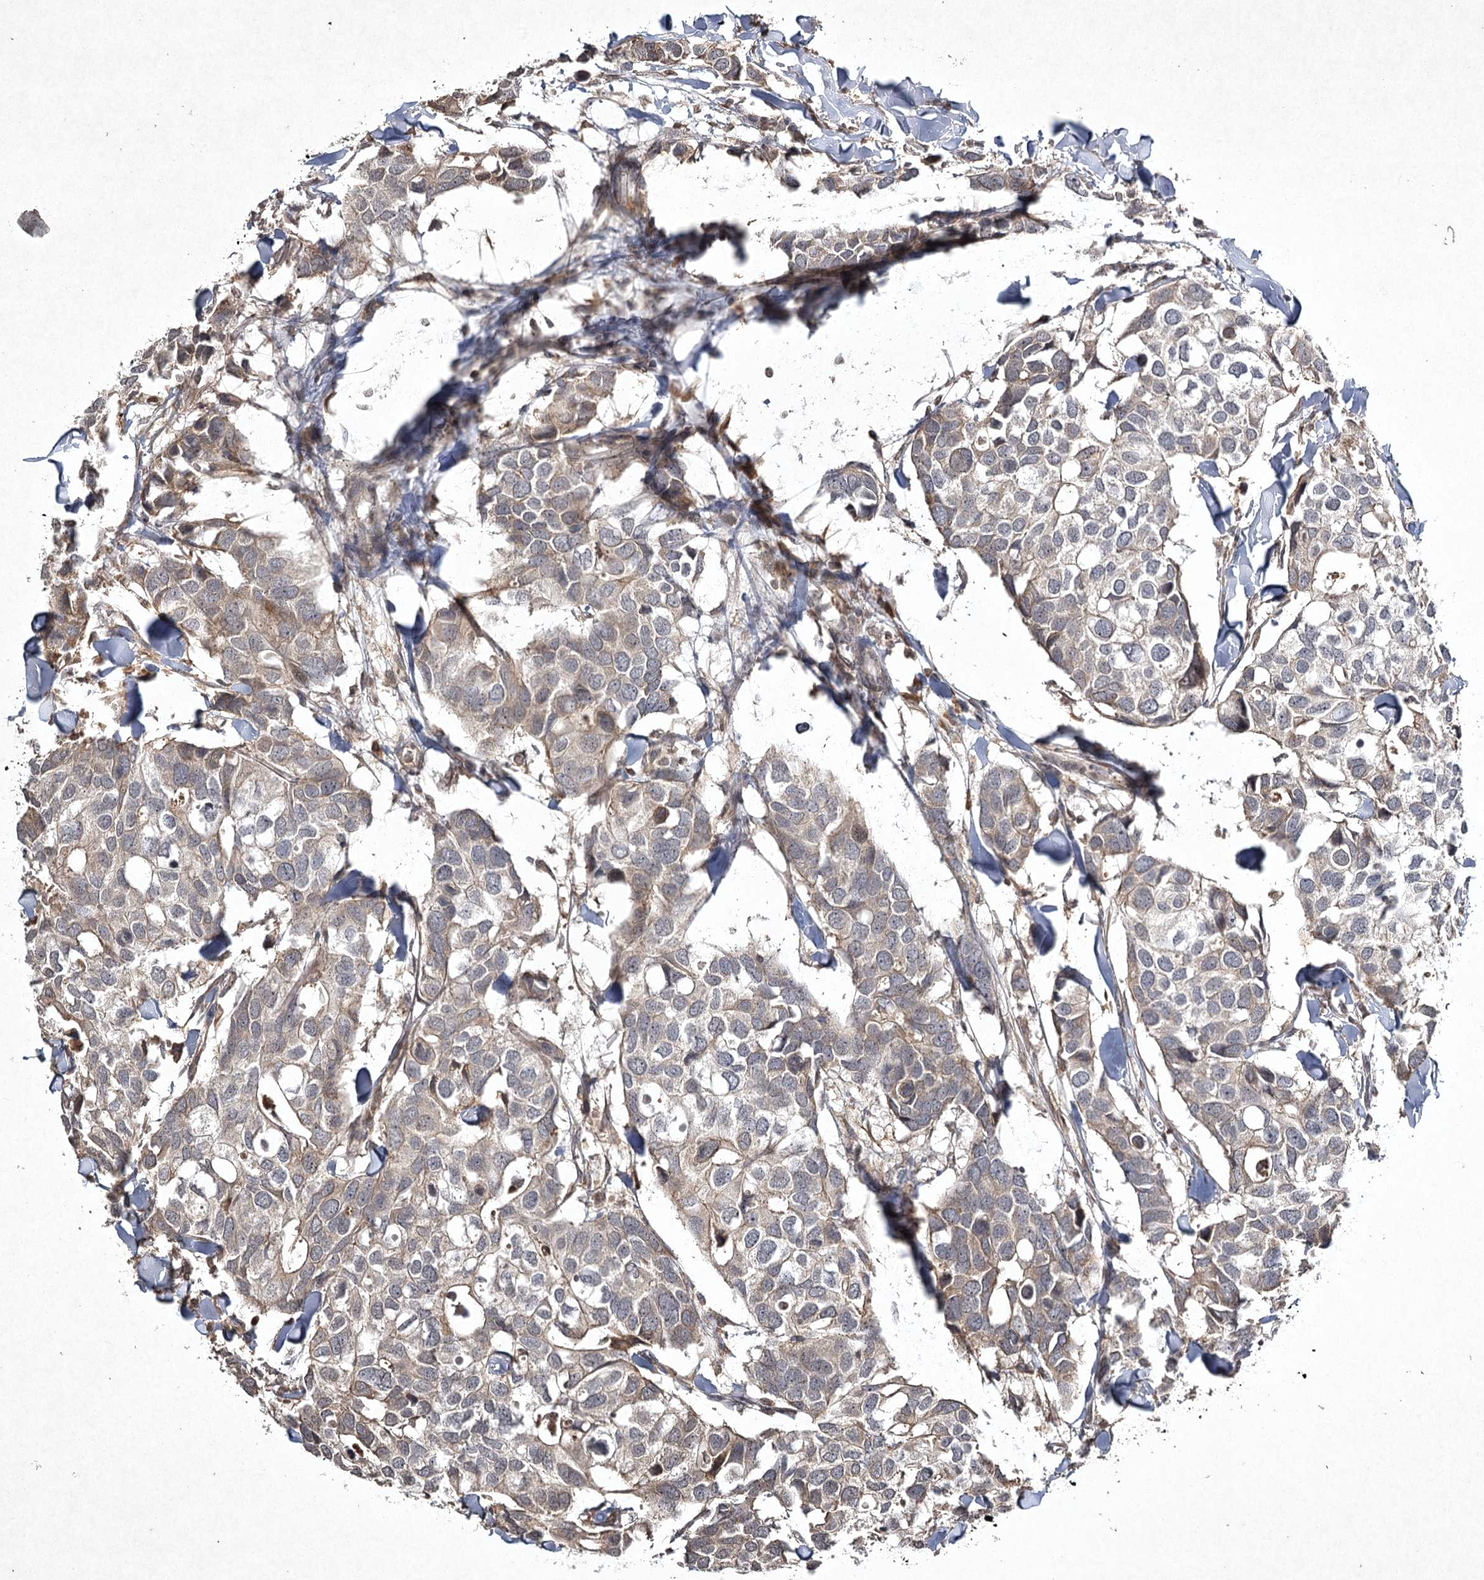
{"staining": {"intensity": "weak", "quantity": "<25%", "location": "cytoplasmic/membranous"}, "tissue": "breast cancer", "cell_type": "Tumor cells", "image_type": "cancer", "snomed": [{"axis": "morphology", "description": "Duct carcinoma"}, {"axis": "topography", "description": "Breast"}], "caption": "Micrograph shows no protein positivity in tumor cells of infiltrating ductal carcinoma (breast) tissue.", "gene": "CYP2B6", "patient": {"sex": "female", "age": 83}}